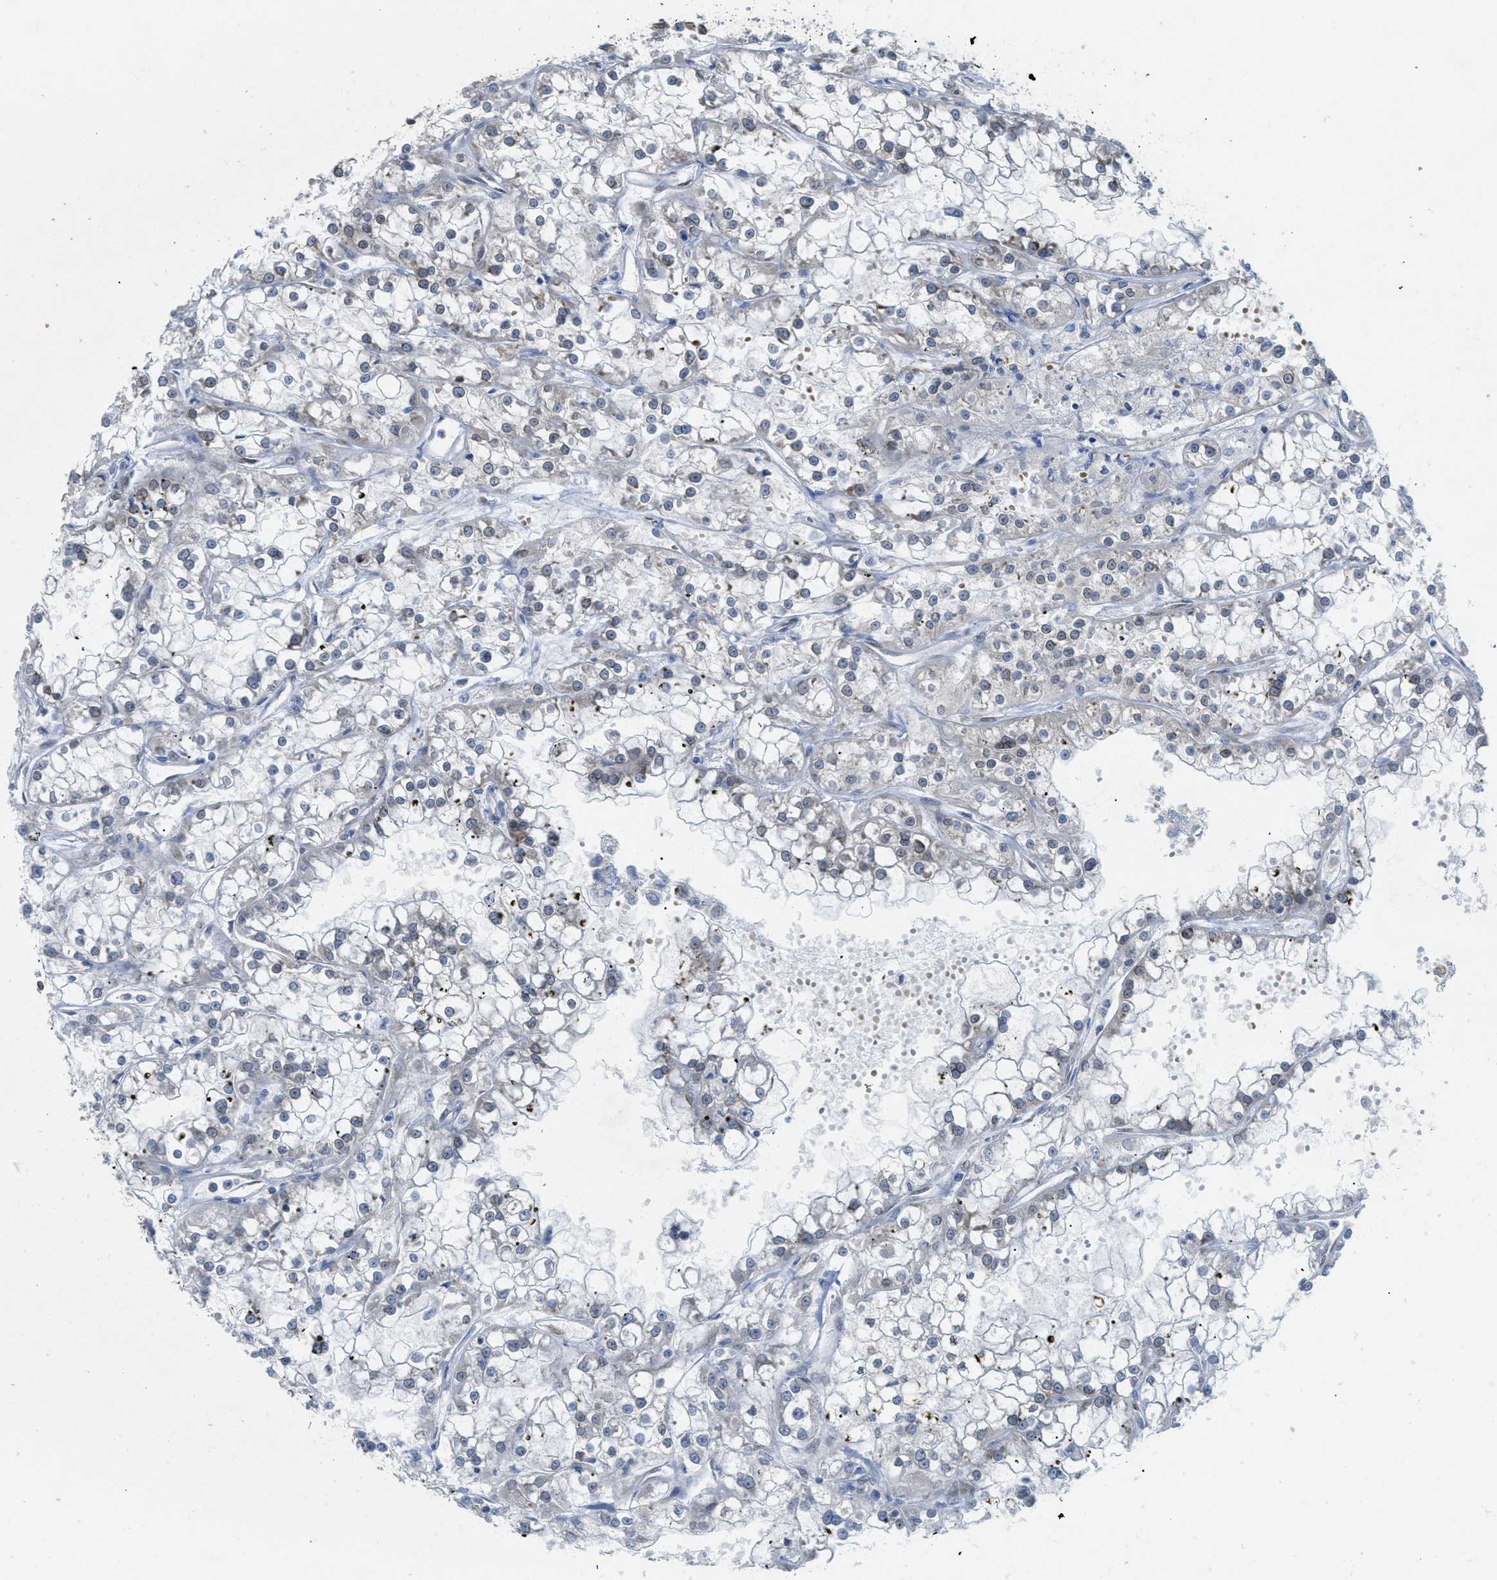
{"staining": {"intensity": "negative", "quantity": "none", "location": "none"}, "tissue": "renal cancer", "cell_type": "Tumor cells", "image_type": "cancer", "snomed": [{"axis": "morphology", "description": "Adenocarcinoma, NOS"}, {"axis": "topography", "description": "Kidney"}], "caption": "DAB (3,3'-diaminobenzidine) immunohistochemical staining of human renal cancer reveals no significant positivity in tumor cells.", "gene": "EIF2AK3", "patient": {"sex": "female", "age": 52}}